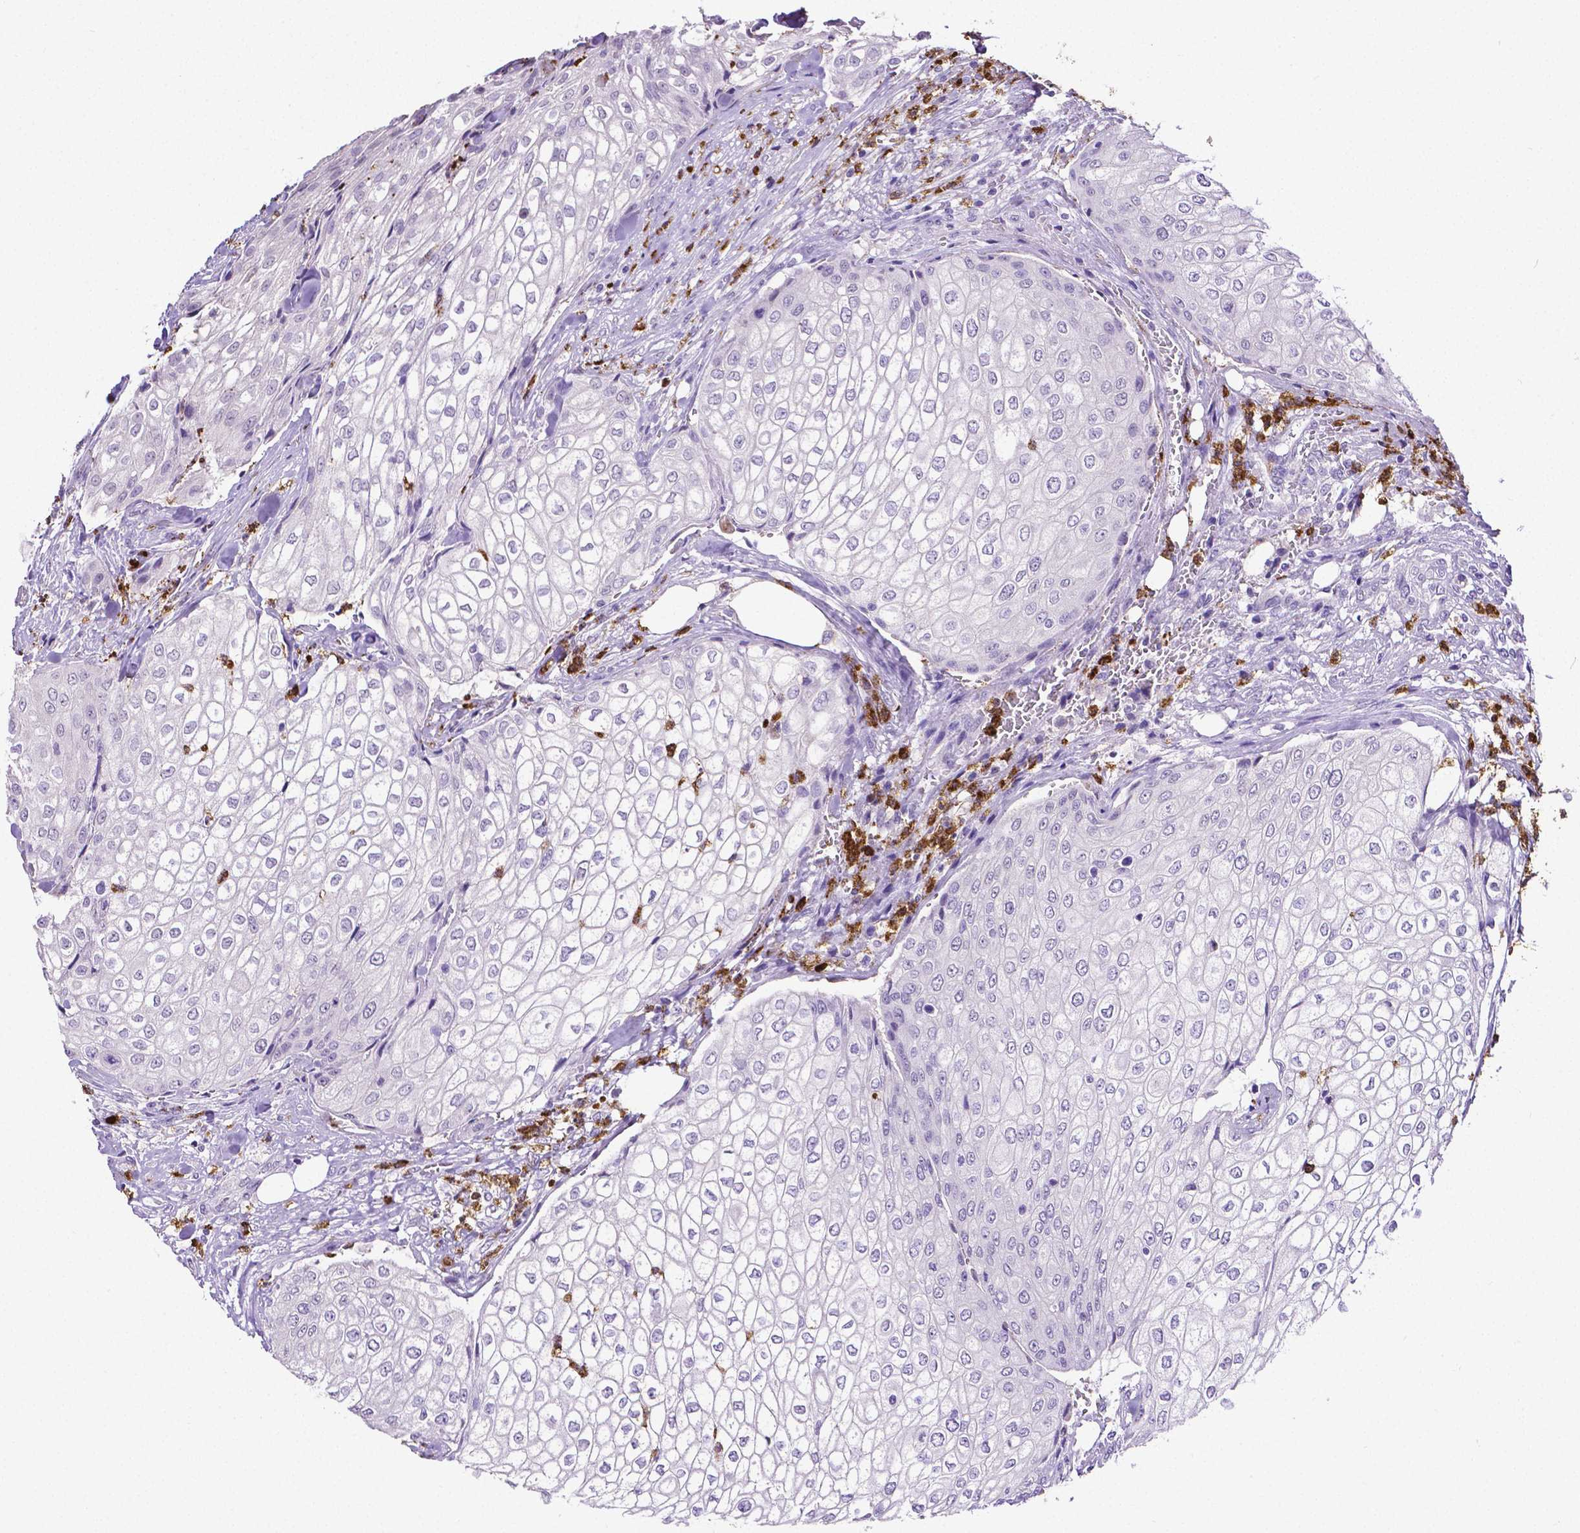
{"staining": {"intensity": "negative", "quantity": "none", "location": "none"}, "tissue": "urothelial cancer", "cell_type": "Tumor cells", "image_type": "cancer", "snomed": [{"axis": "morphology", "description": "Urothelial carcinoma, High grade"}, {"axis": "topography", "description": "Urinary bladder"}], "caption": "Tumor cells show no significant protein positivity in urothelial cancer.", "gene": "MMP9", "patient": {"sex": "male", "age": 62}}